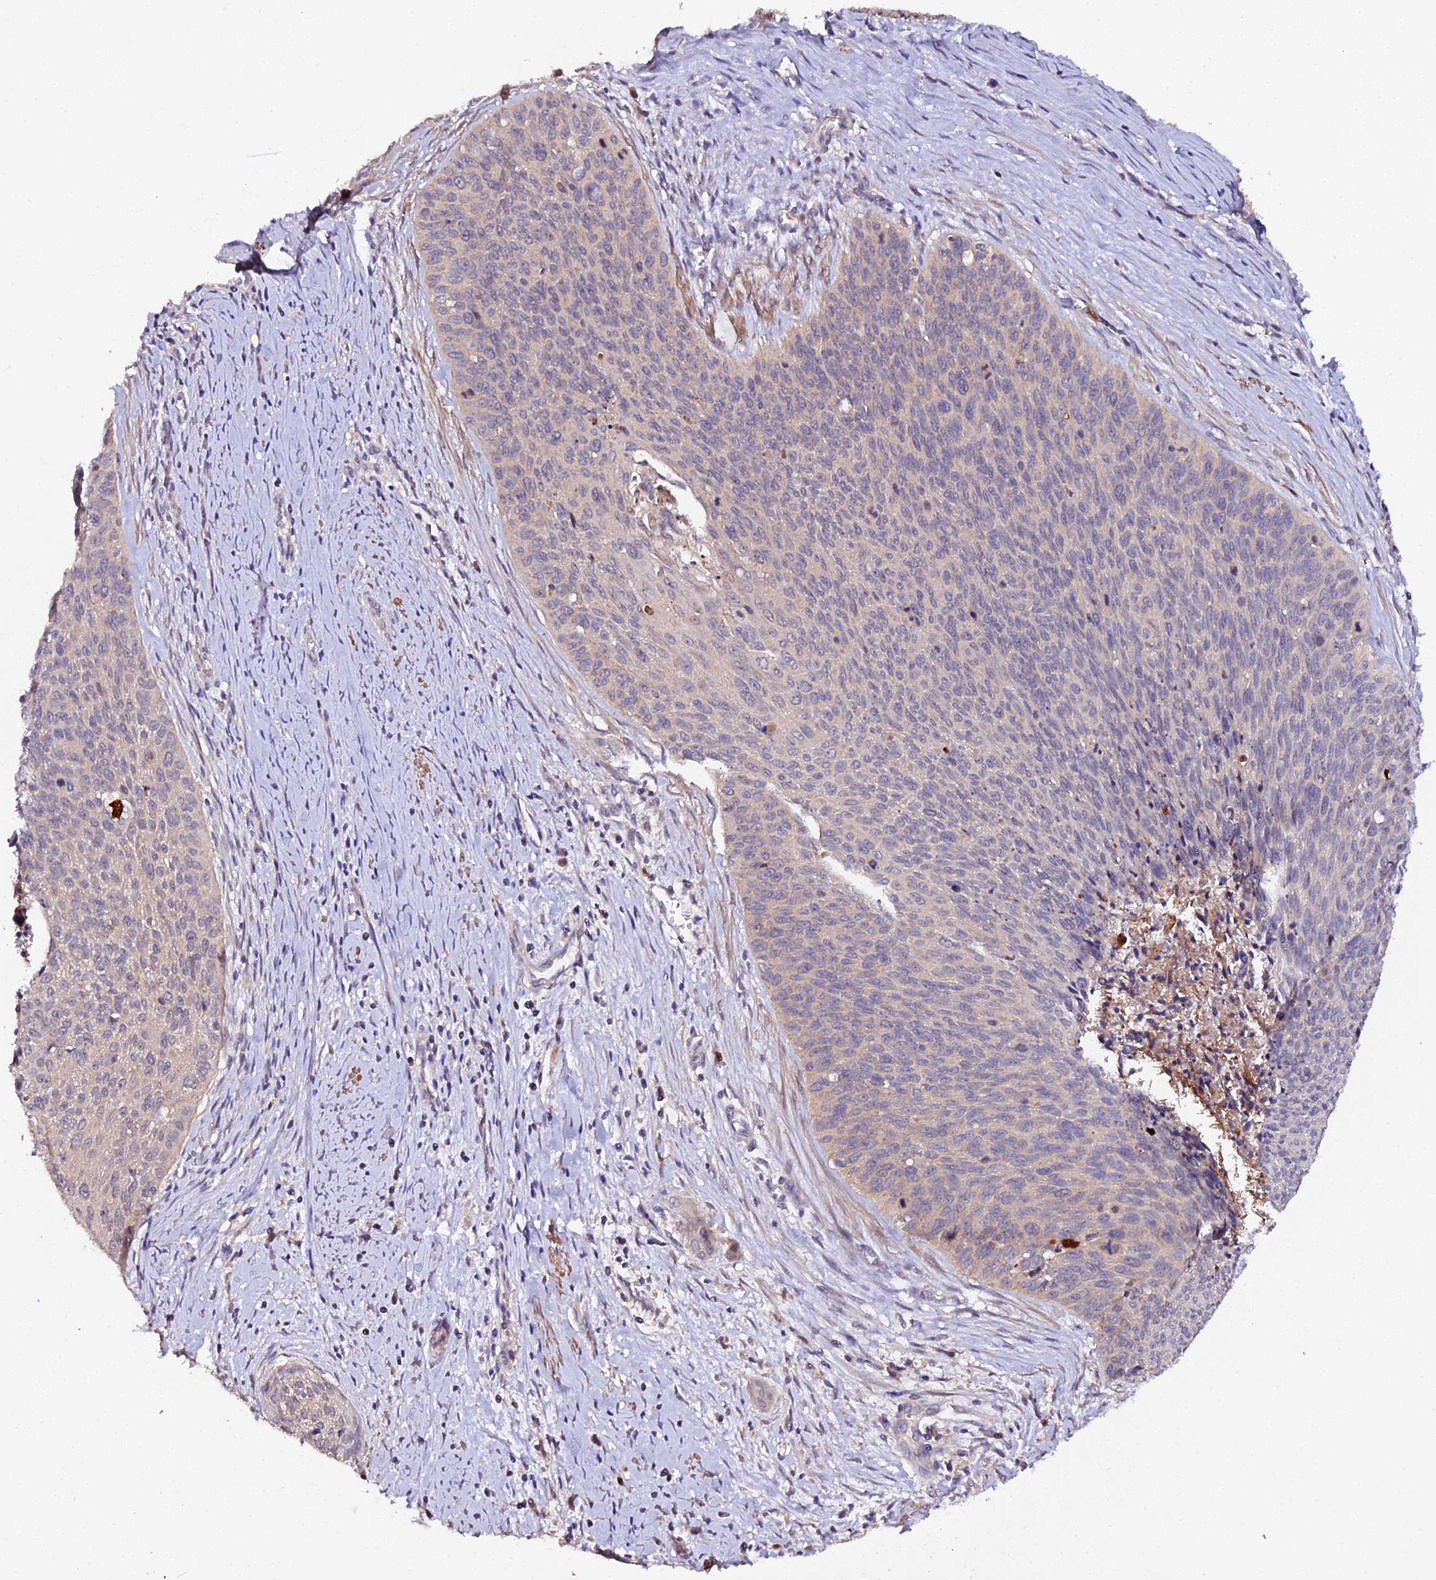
{"staining": {"intensity": "negative", "quantity": "none", "location": "none"}, "tissue": "cervical cancer", "cell_type": "Tumor cells", "image_type": "cancer", "snomed": [{"axis": "morphology", "description": "Squamous cell carcinoma, NOS"}, {"axis": "topography", "description": "Cervix"}], "caption": "A photomicrograph of human squamous cell carcinoma (cervical) is negative for staining in tumor cells.", "gene": "TRIM26", "patient": {"sex": "female", "age": 55}}